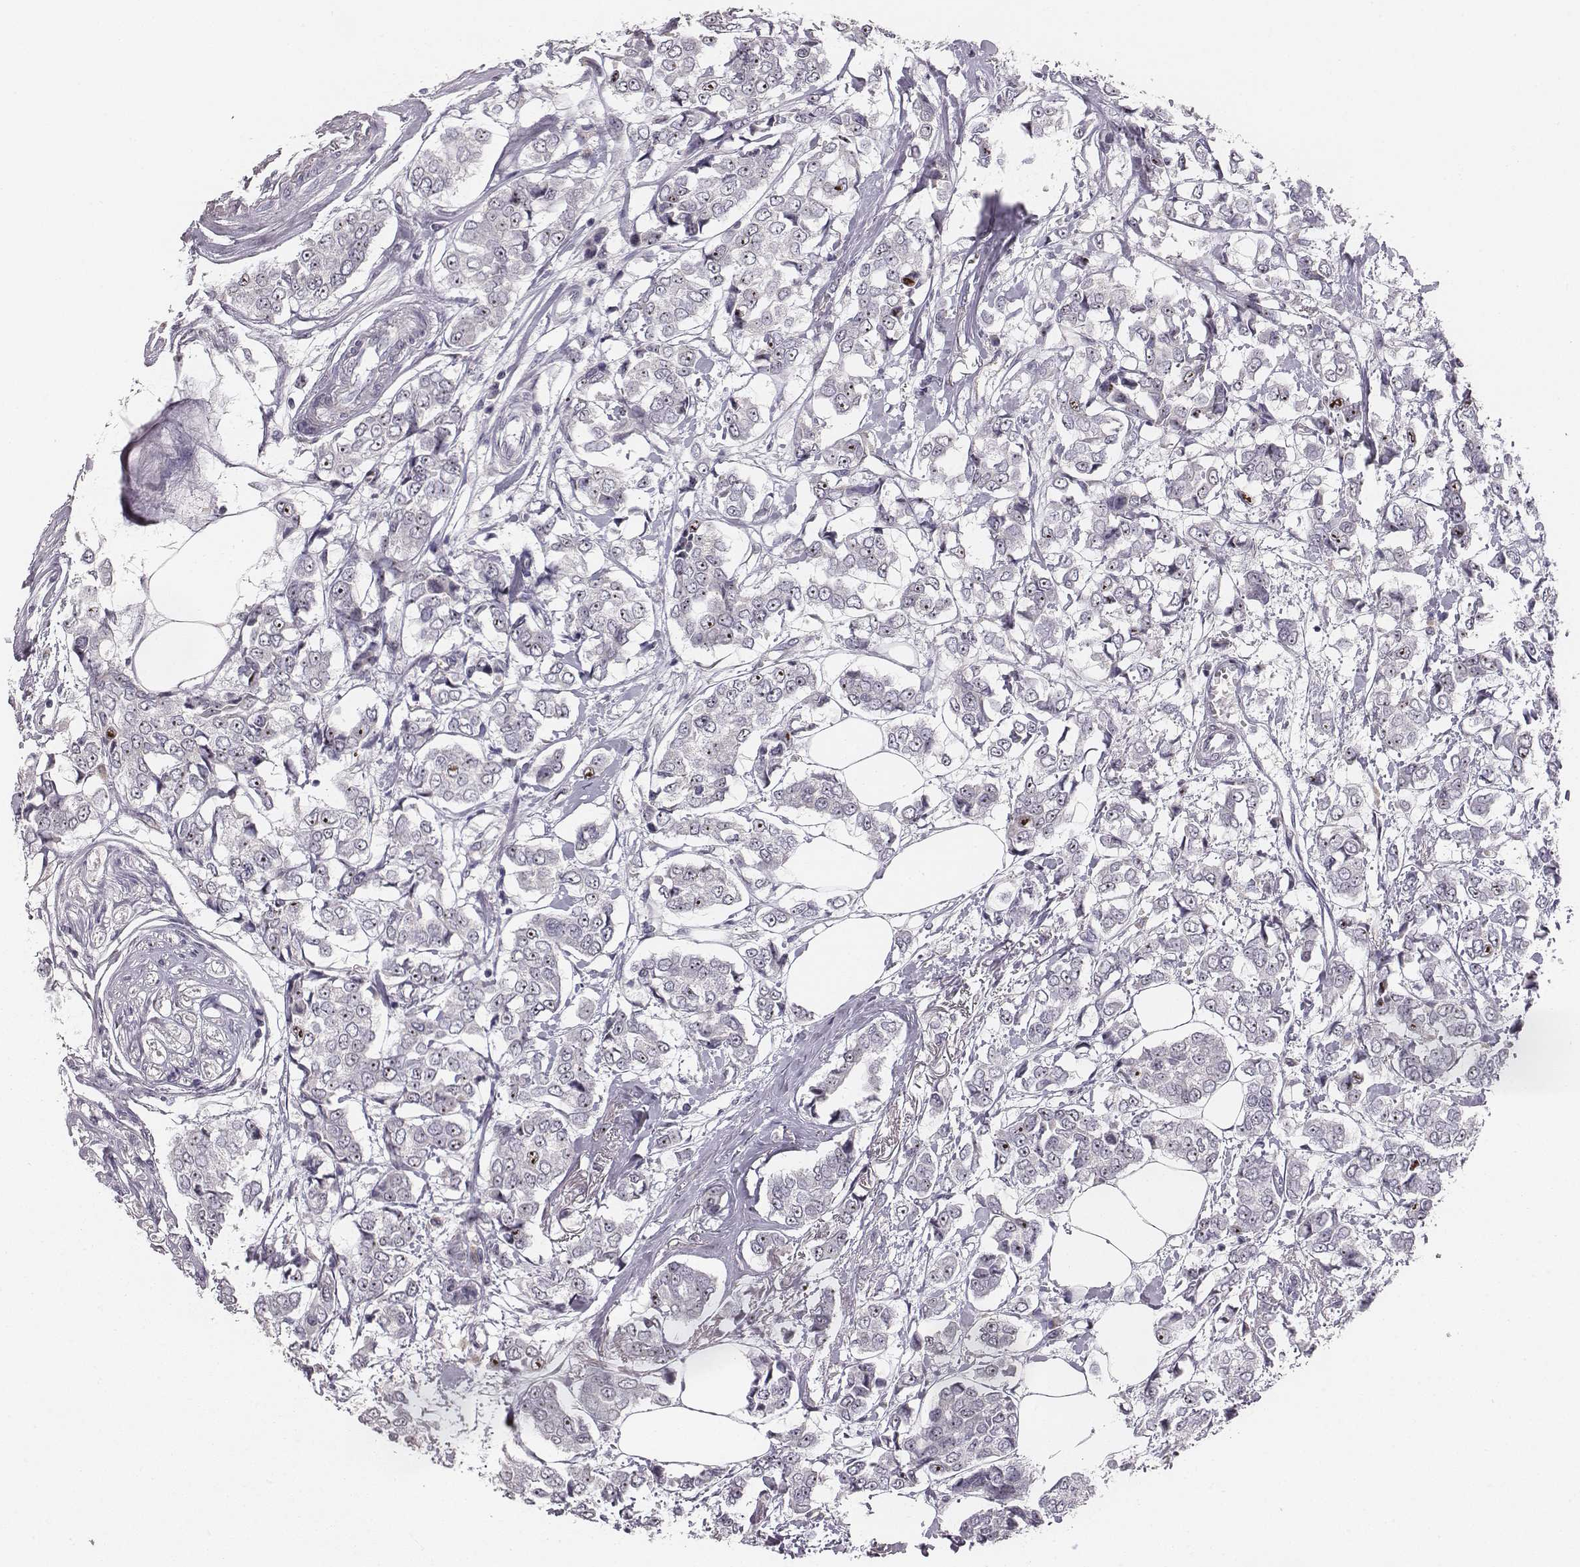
{"staining": {"intensity": "moderate", "quantity": "<25%", "location": "nuclear"}, "tissue": "breast cancer", "cell_type": "Tumor cells", "image_type": "cancer", "snomed": [{"axis": "morphology", "description": "Duct carcinoma"}, {"axis": "topography", "description": "Breast"}], "caption": "An image of human breast infiltrating ductal carcinoma stained for a protein demonstrates moderate nuclear brown staining in tumor cells.", "gene": "NIFK", "patient": {"sex": "female", "age": 94}}